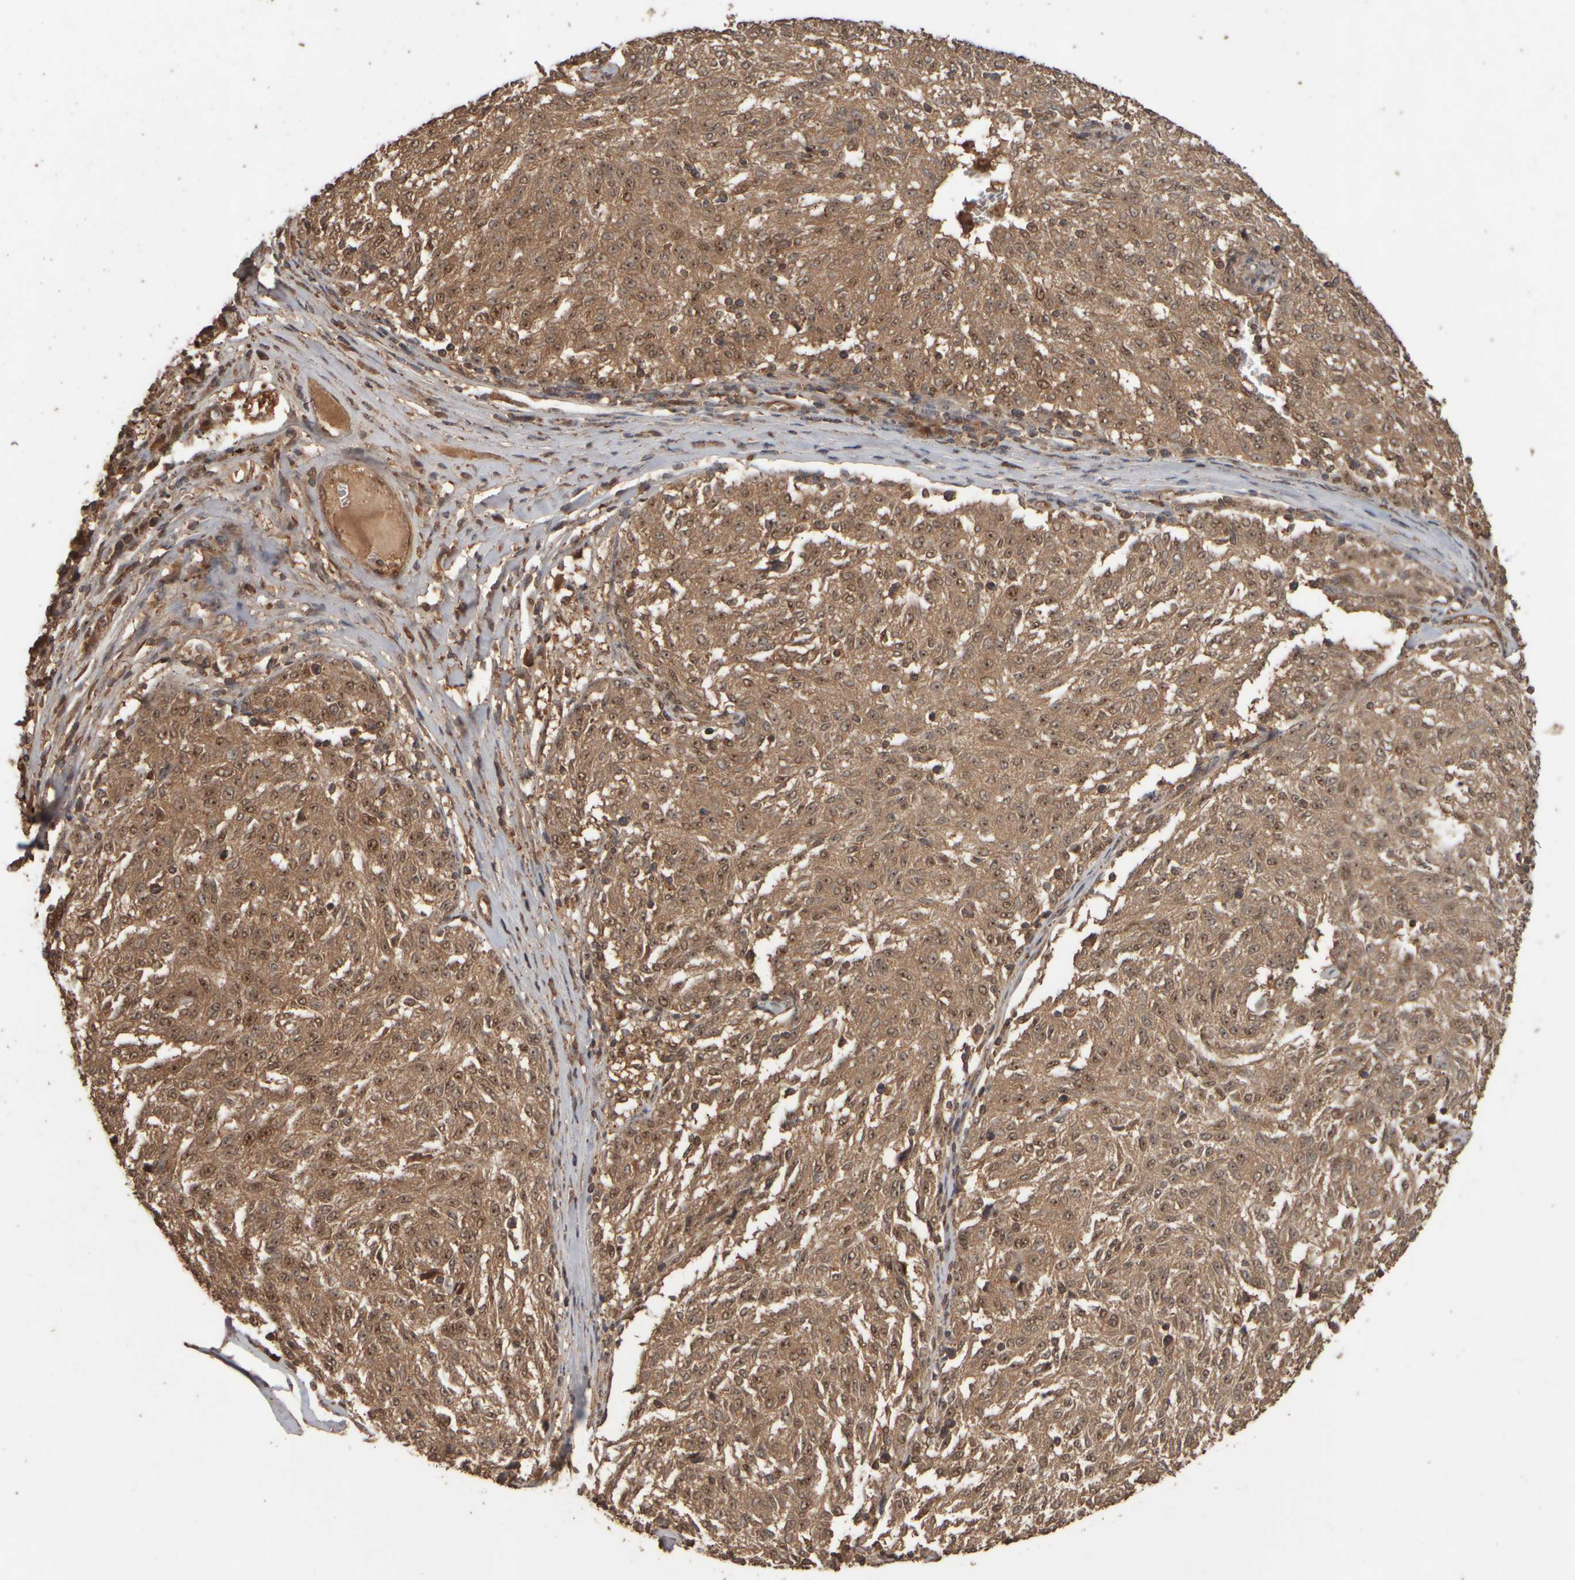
{"staining": {"intensity": "moderate", "quantity": ">75%", "location": "cytoplasmic/membranous,nuclear"}, "tissue": "melanoma", "cell_type": "Tumor cells", "image_type": "cancer", "snomed": [{"axis": "morphology", "description": "Malignant melanoma, NOS"}, {"axis": "topography", "description": "Skin"}], "caption": "A micrograph showing moderate cytoplasmic/membranous and nuclear positivity in about >75% of tumor cells in malignant melanoma, as visualized by brown immunohistochemical staining.", "gene": "SPHK1", "patient": {"sex": "female", "age": 72}}